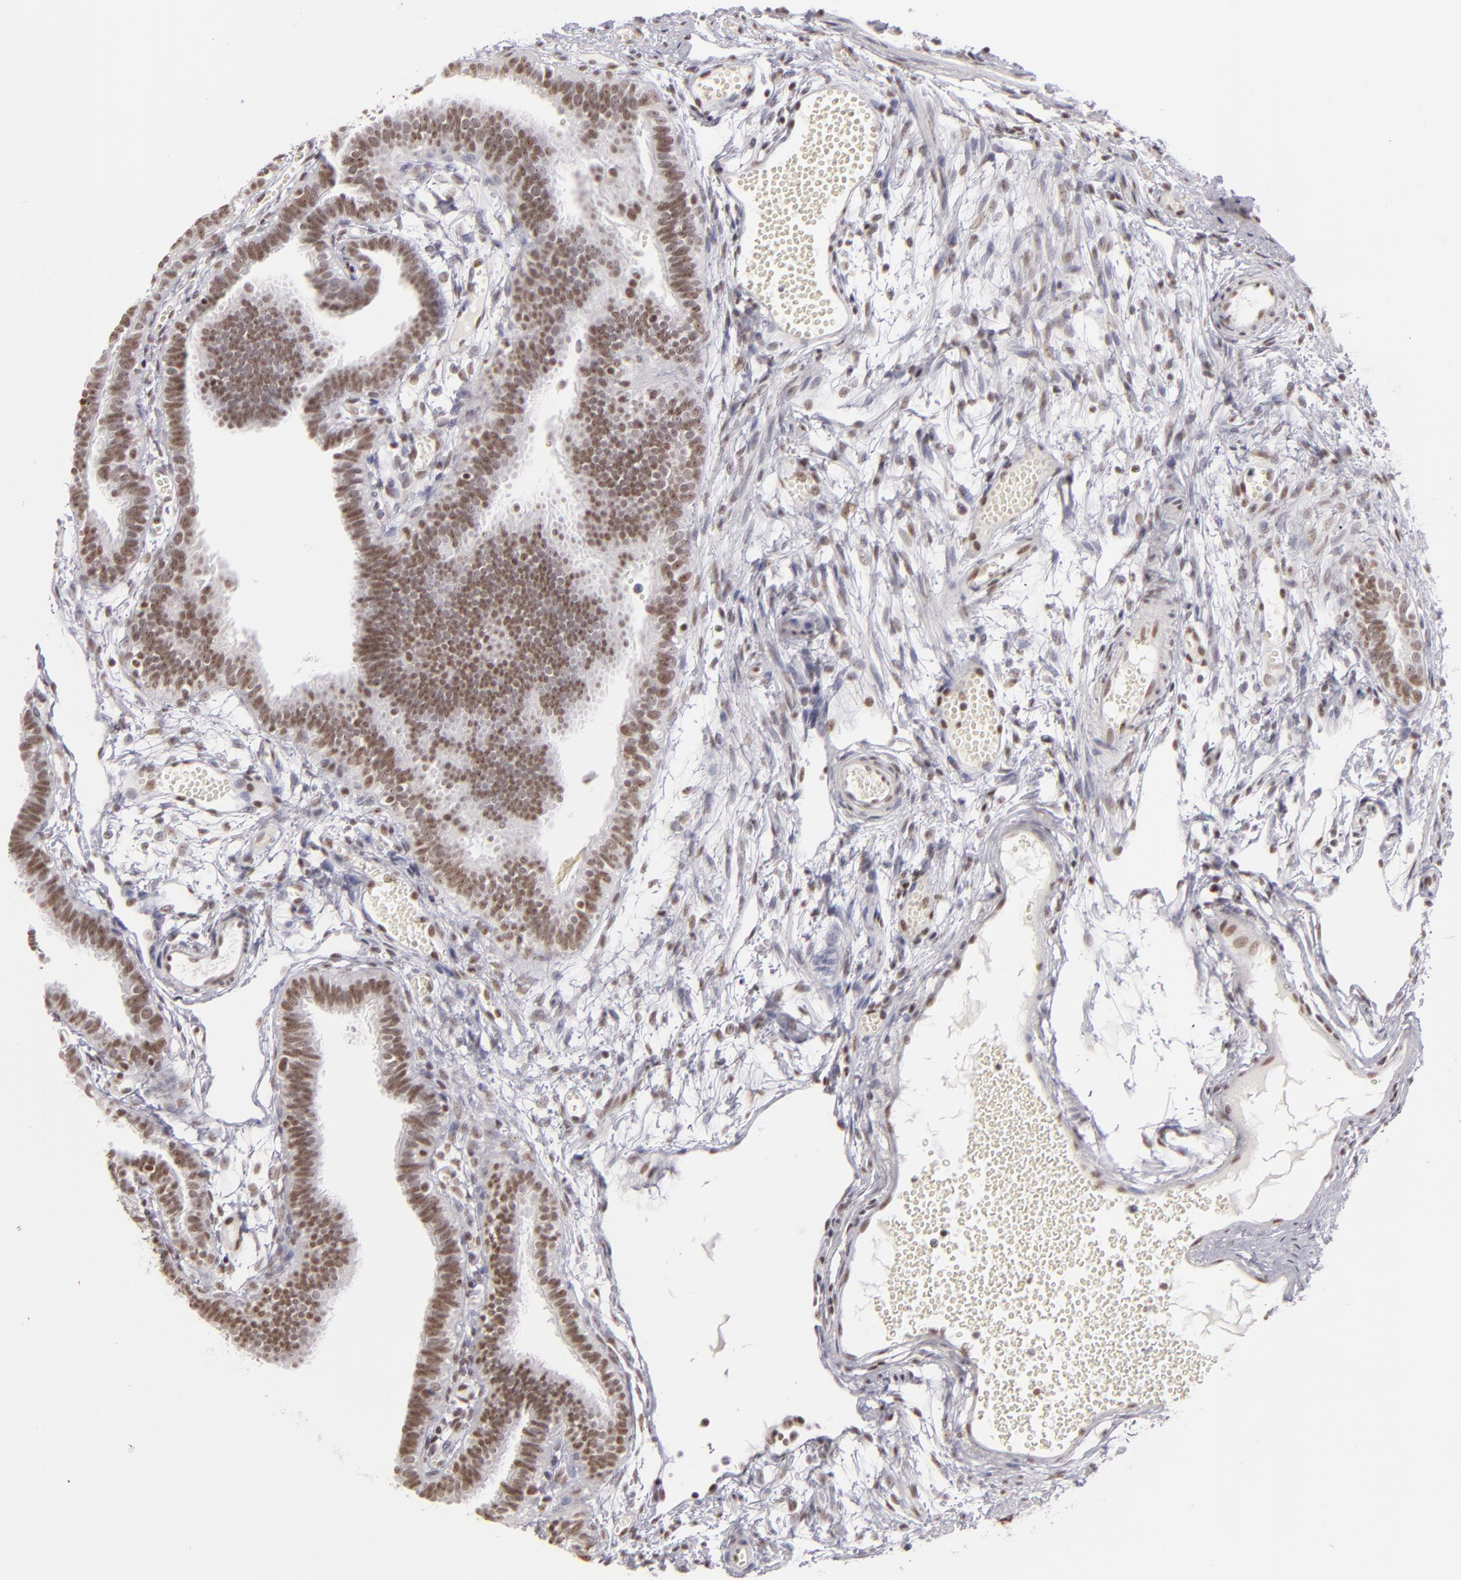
{"staining": {"intensity": "moderate", "quantity": ">75%", "location": "nuclear"}, "tissue": "fallopian tube", "cell_type": "Glandular cells", "image_type": "normal", "snomed": [{"axis": "morphology", "description": "Normal tissue, NOS"}, {"axis": "topography", "description": "Fallopian tube"}], "caption": "Immunohistochemical staining of normal fallopian tube exhibits moderate nuclear protein expression in about >75% of glandular cells. (DAB IHC with brightfield microscopy, high magnification).", "gene": "DAXX", "patient": {"sex": "female", "age": 29}}